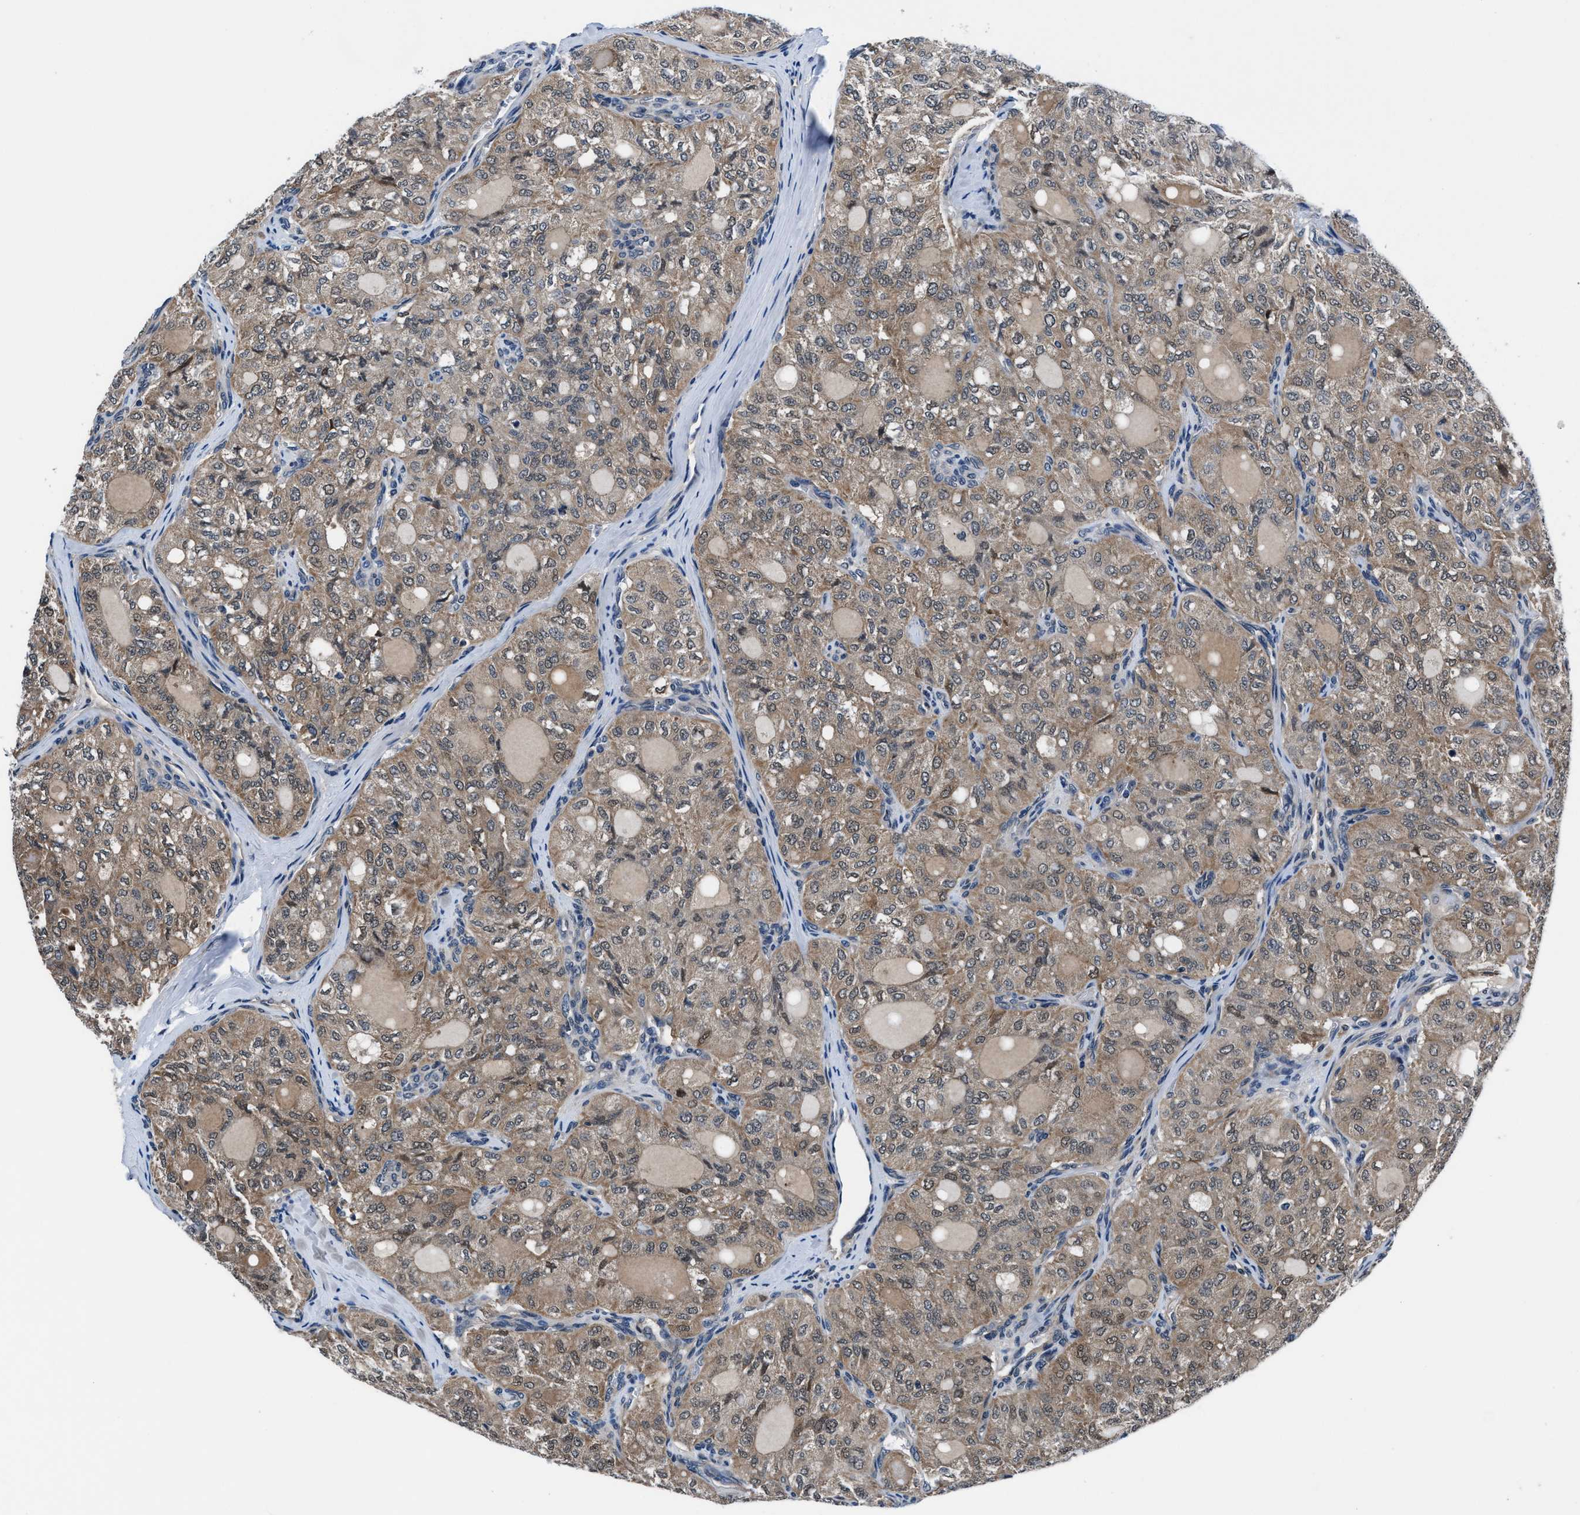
{"staining": {"intensity": "weak", "quantity": ">75%", "location": "cytoplasmic/membranous"}, "tissue": "thyroid cancer", "cell_type": "Tumor cells", "image_type": "cancer", "snomed": [{"axis": "morphology", "description": "Follicular adenoma carcinoma, NOS"}, {"axis": "topography", "description": "Thyroid gland"}], "caption": "Immunohistochemical staining of thyroid follicular adenoma carcinoma demonstrates weak cytoplasmic/membranous protein positivity in about >75% of tumor cells. Ihc stains the protein in brown and the nuclei are stained blue.", "gene": "PRPSAP2", "patient": {"sex": "male", "age": 75}}